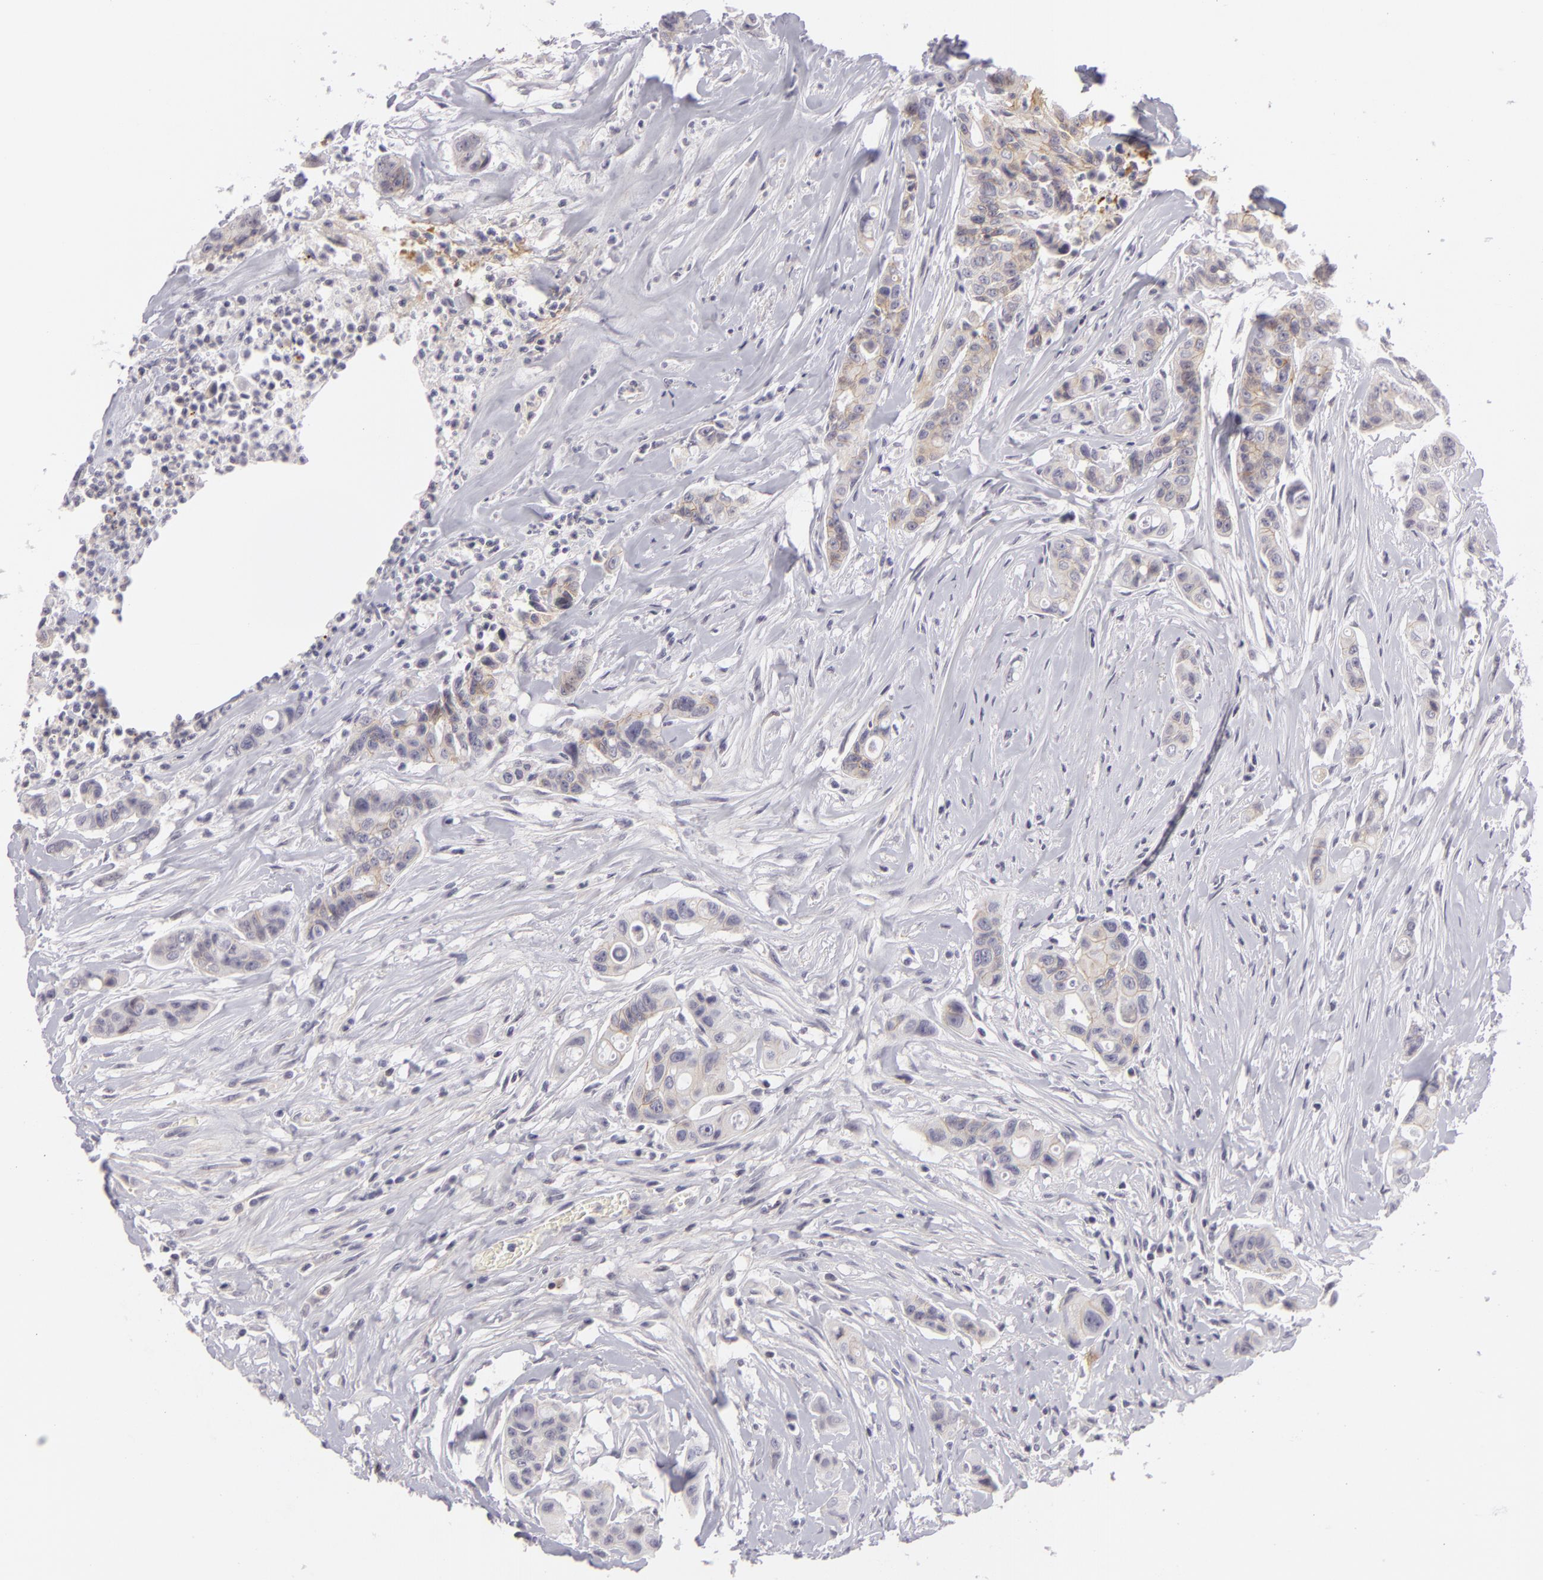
{"staining": {"intensity": "weak", "quantity": "<25%", "location": "cytoplasmic/membranous"}, "tissue": "colorectal cancer", "cell_type": "Tumor cells", "image_type": "cancer", "snomed": [{"axis": "morphology", "description": "Adenocarcinoma, NOS"}, {"axis": "topography", "description": "Colon"}], "caption": "A micrograph of adenocarcinoma (colorectal) stained for a protein exhibits no brown staining in tumor cells. (DAB (3,3'-diaminobenzidine) immunohistochemistry (IHC), high magnification).", "gene": "CTNNB1", "patient": {"sex": "female", "age": 70}}